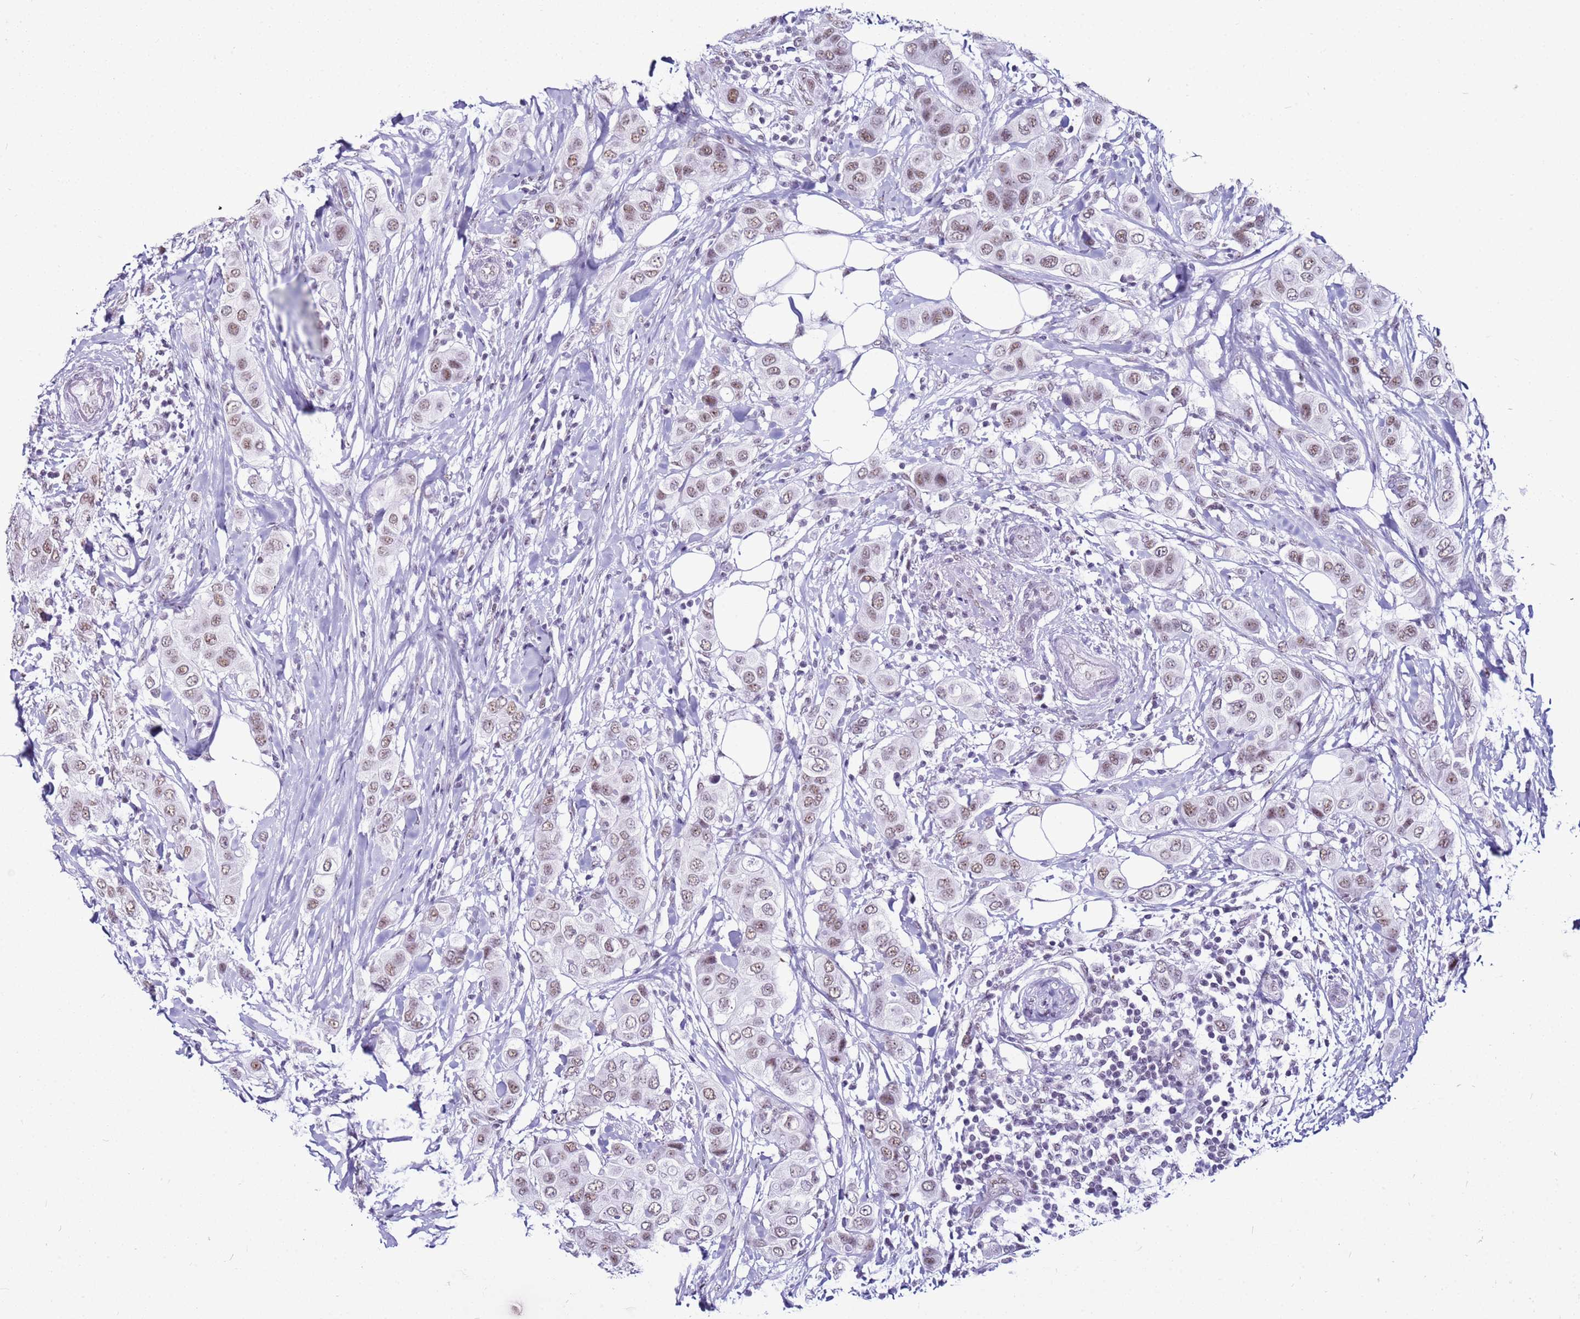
{"staining": {"intensity": "moderate", "quantity": ">75%", "location": "nuclear"}, "tissue": "breast cancer", "cell_type": "Tumor cells", "image_type": "cancer", "snomed": [{"axis": "morphology", "description": "Lobular carcinoma"}, {"axis": "topography", "description": "Breast"}], "caption": "Immunohistochemical staining of human lobular carcinoma (breast) demonstrates medium levels of moderate nuclear protein staining in about >75% of tumor cells.", "gene": "DHX15", "patient": {"sex": "female", "age": 51}}